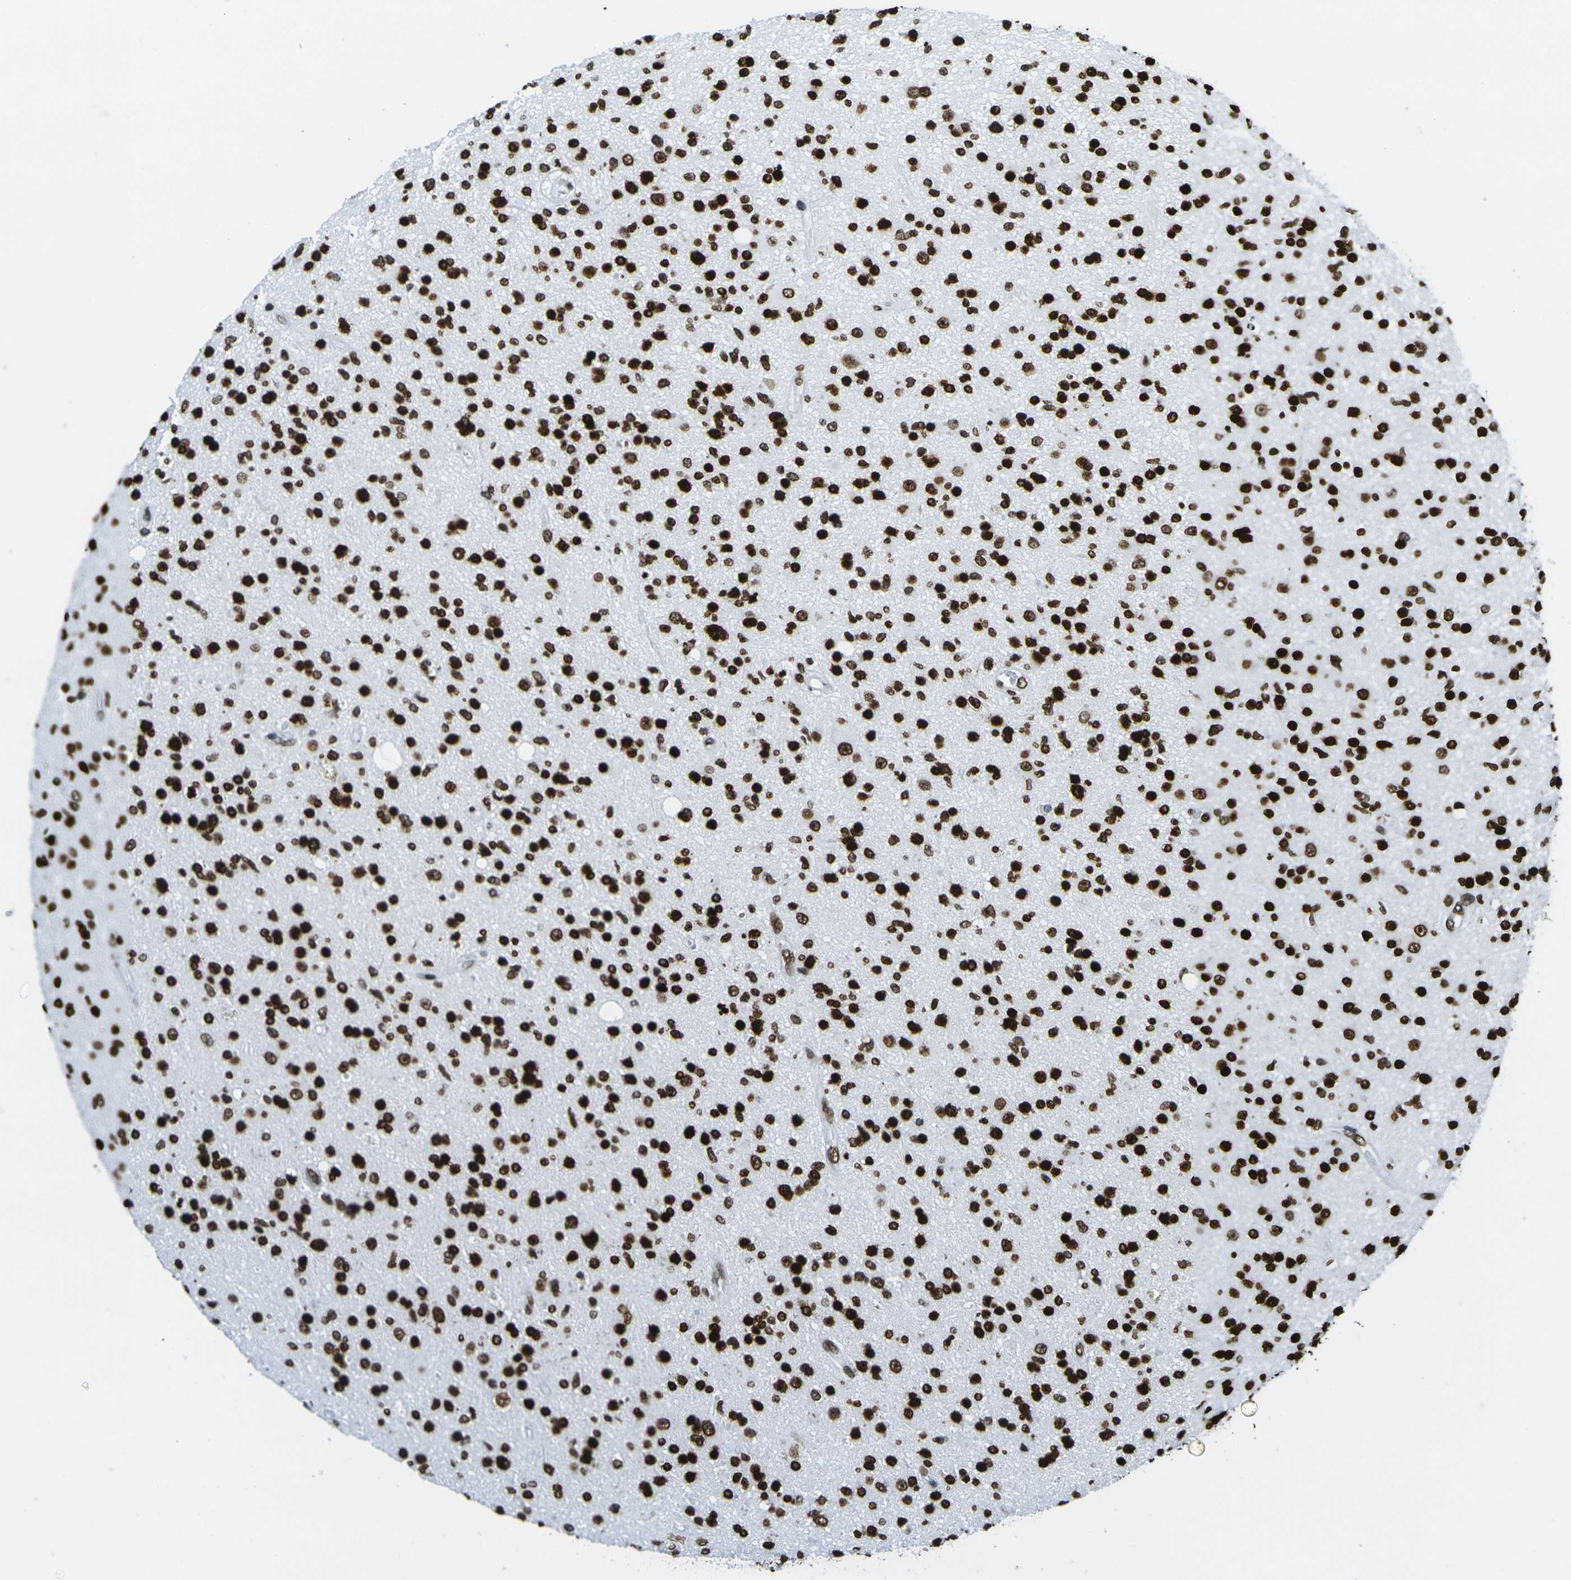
{"staining": {"intensity": "strong", "quantity": ">75%", "location": "nuclear"}, "tissue": "glioma", "cell_type": "Tumor cells", "image_type": "cancer", "snomed": [{"axis": "morphology", "description": "Glioma, malignant, High grade"}, {"axis": "topography", "description": "Brain"}], "caption": "DAB immunohistochemical staining of human malignant glioma (high-grade) demonstrates strong nuclear protein positivity in about >75% of tumor cells.", "gene": "H2AX", "patient": {"sex": "male", "age": 33}}